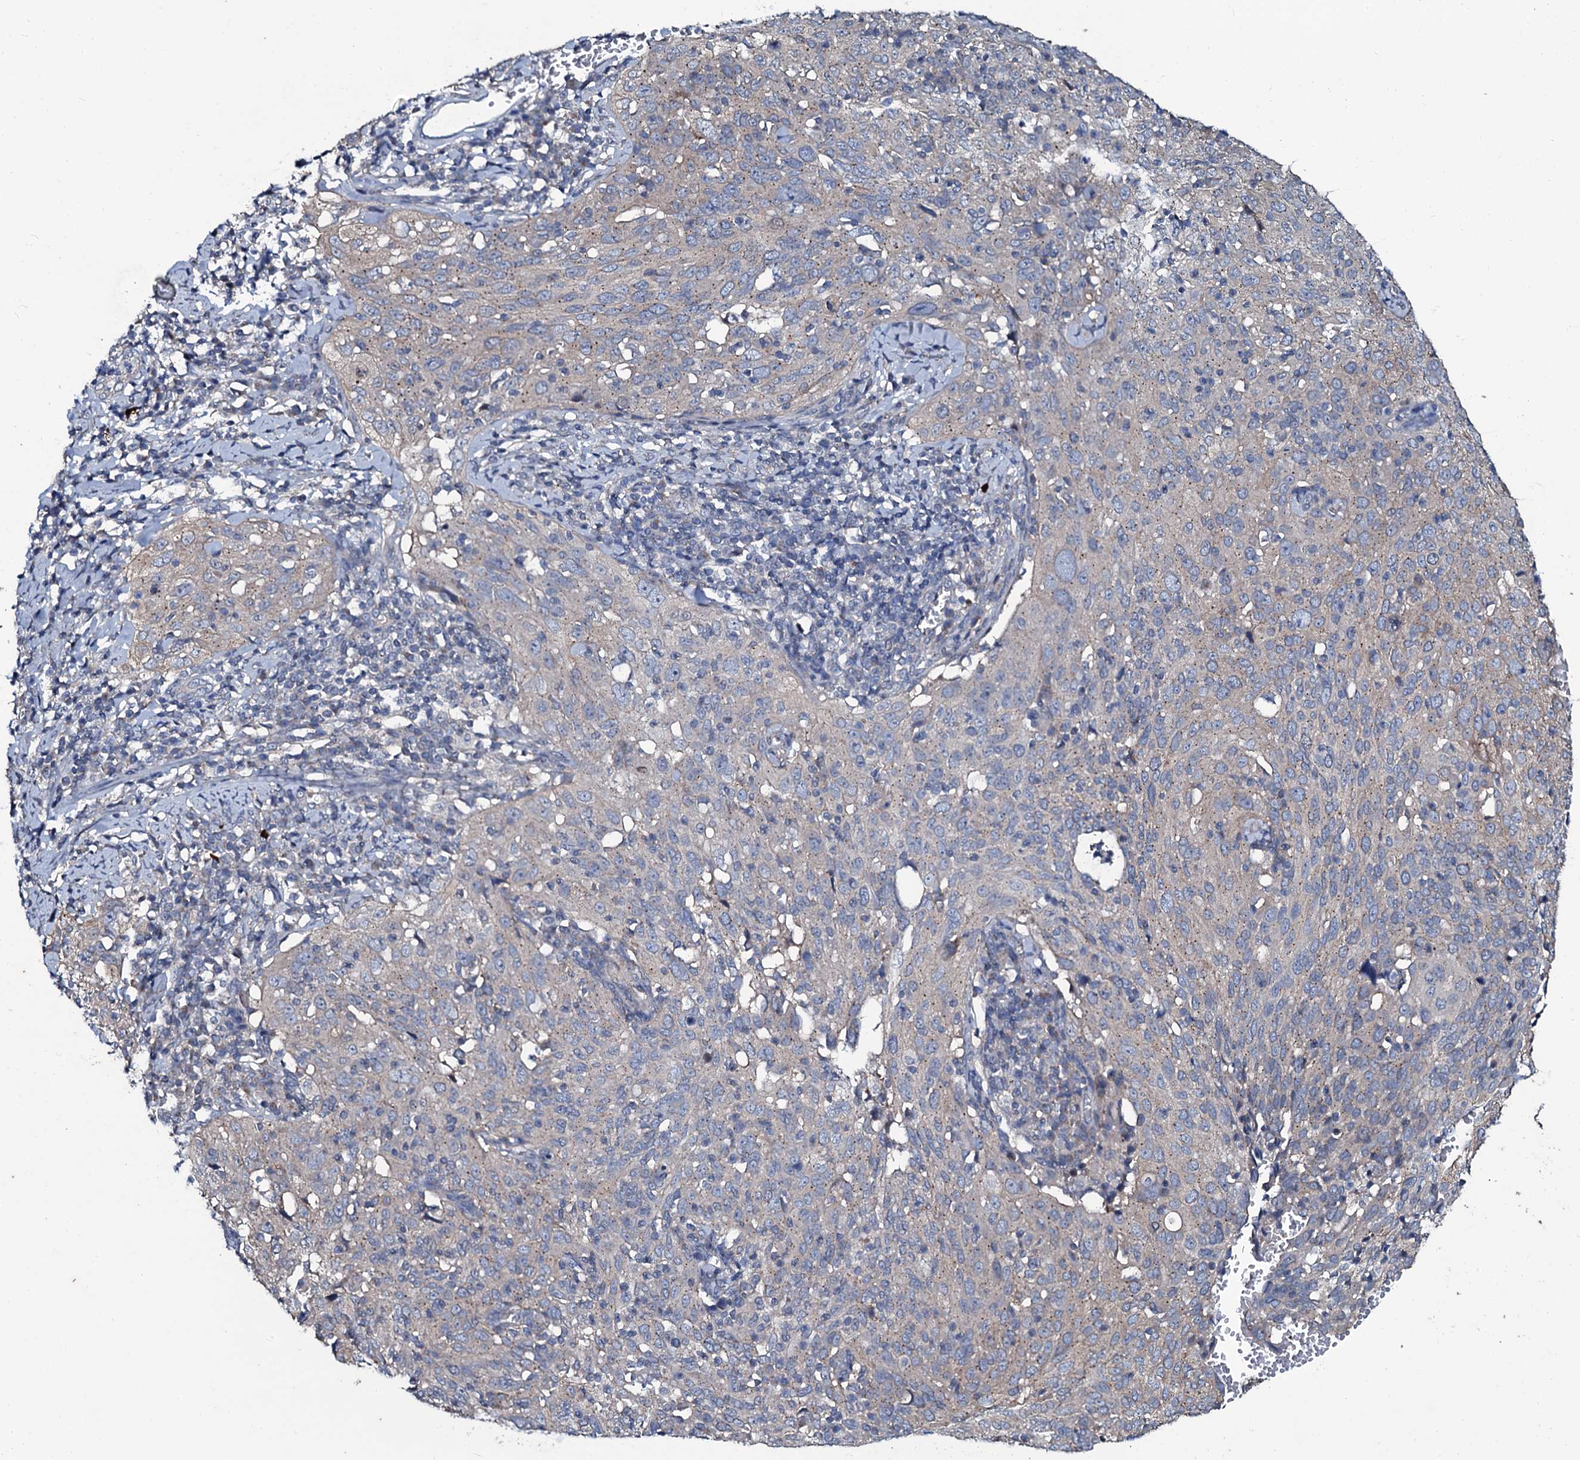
{"staining": {"intensity": "weak", "quantity": "25%-75%", "location": "cytoplasmic/membranous"}, "tissue": "cervical cancer", "cell_type": "Tumor cells", "image_type": "cancer", "snomed": [{"axis": "morphology", "description": "Squamous cell carcinoma, NOS"}, {"axis": "topography", "description": "Cervix"}], "caption": "The micrograph demonstrates a brown stain indicating the presence of a protein in the cytoplasmic/membranous of tumor cells in cervical cancer (squamous cell carcinoma).", "gene": "USPL1", "patient": {"sex": "female", "age": 31}}